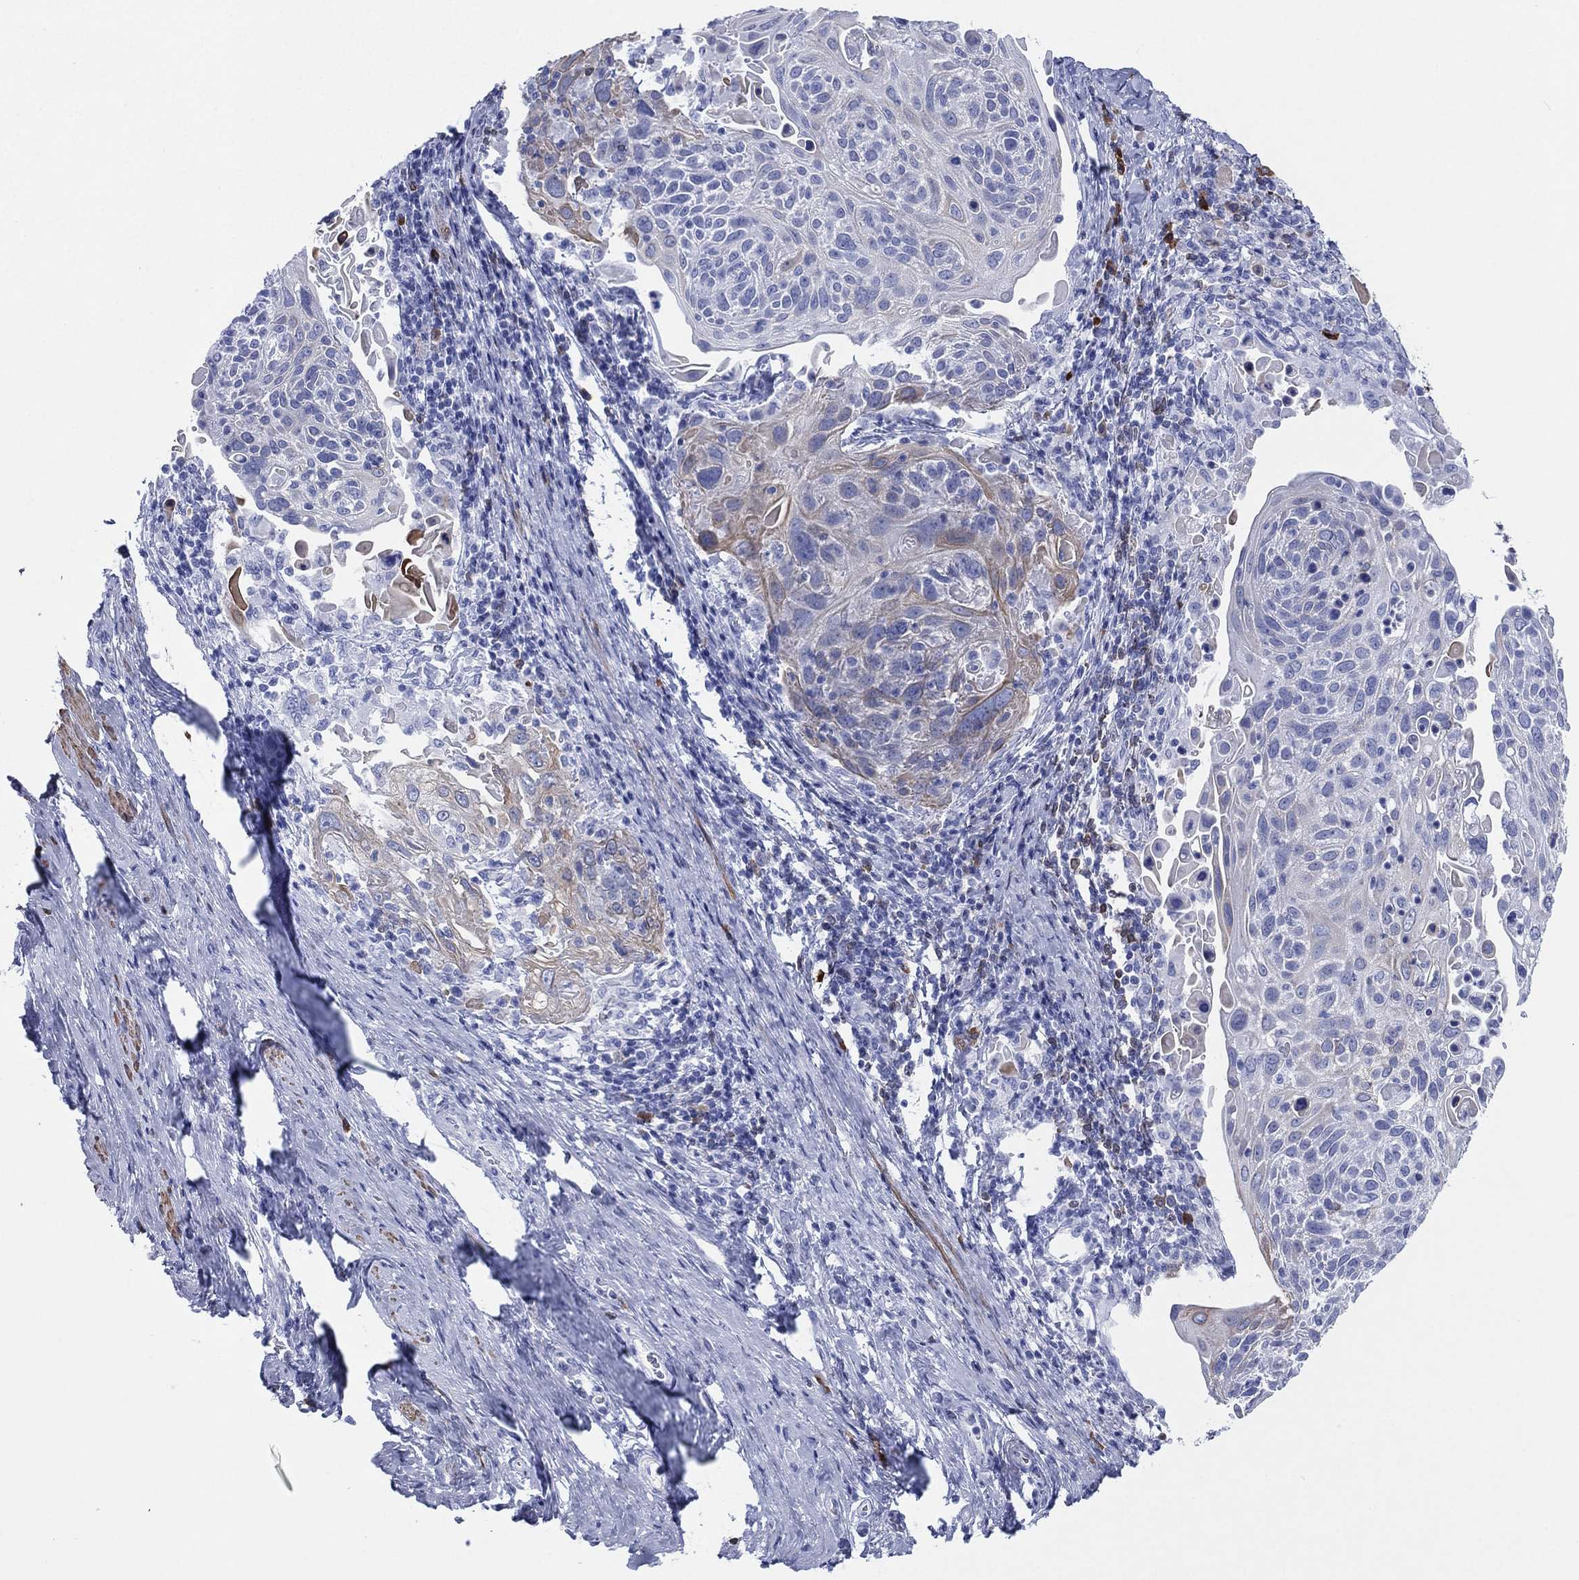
{"staining": {"intensity": "weak", "quantity": "<25%", "location": "cytoplasmic/membranous"}, "tissue": "cervical cancer", "cell_type": "Tumor cells", "image_type": "cancer", "snomed": [{"axis": "morphology", "description": "Squamous cell carcinoma, NOS"}, {"axis": "topography", "description": "Cervix"}], "caption": "High magnification brightfield microscopy of cervical squamous cell carcinoma stained with DAB (3,3'-diaminobenzidine) (brown) and counterstained with hematoxylin (blue): tumor cells show no significant expression.", "gene": "CD79A", "patient": {"sex": "female", "age": 61}}